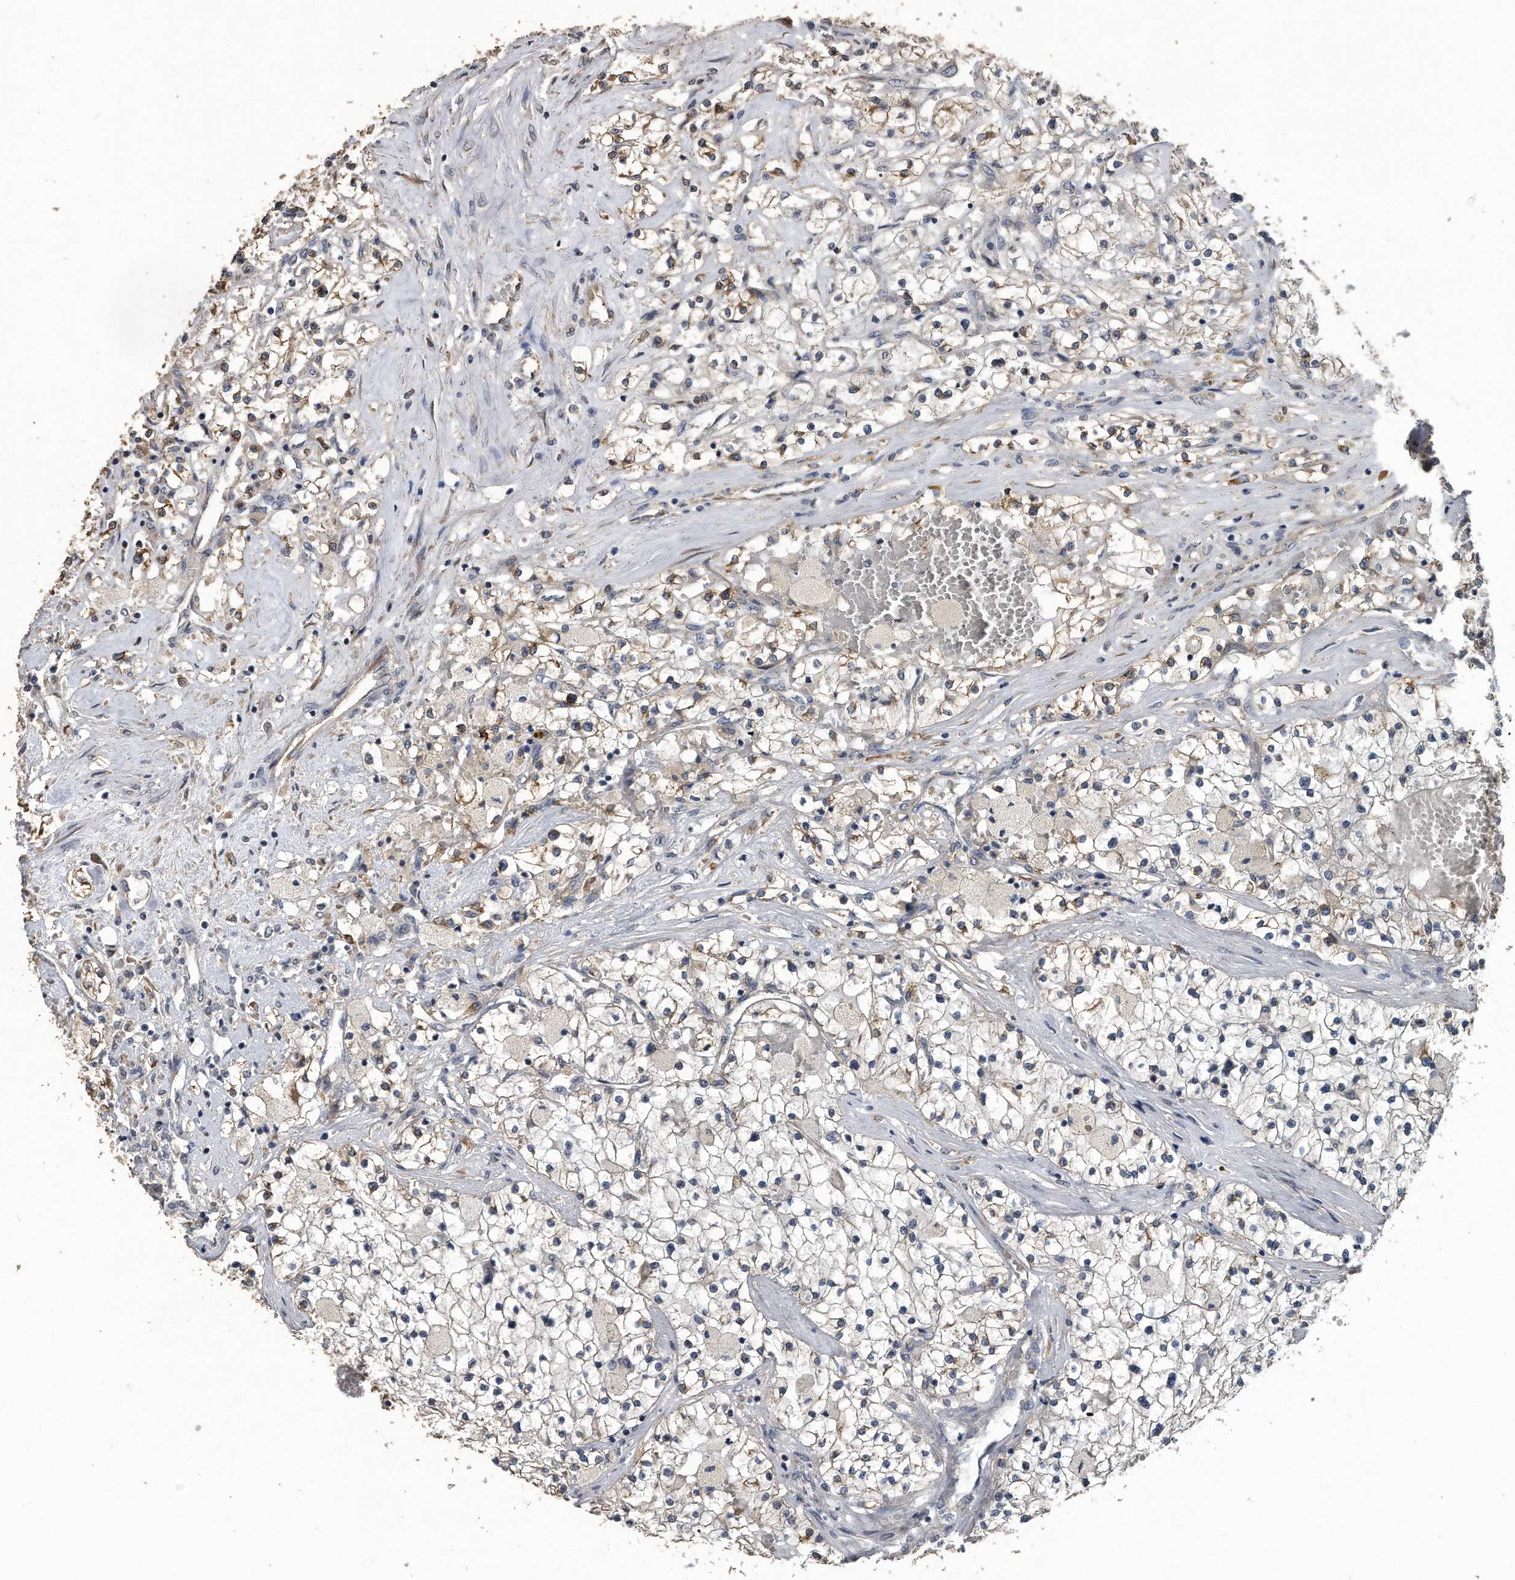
{"staining": {"intensity": "weak", "quantity": ">75%", "location": "cytoplasmic/membranous"}, "tissue": "renal cancer", "cell_type": "Tumor cells", "image_type": "cancer", "snomed": [{"axis": "morphology", "description": "Normal tissue, NOS"}, {"axis": "morphology", "description": "Adenocarcinoma, NOS"}, {"axis": "topography", "description": "Kidney"}], "caption": "Human renal cancer stained for a protein (brown) reveals weak cytoplasmic/membranous positive expression in about >75% of tumor cells.", "gene": "PCLO", "patient": {"sex": "male", "age": 68}}